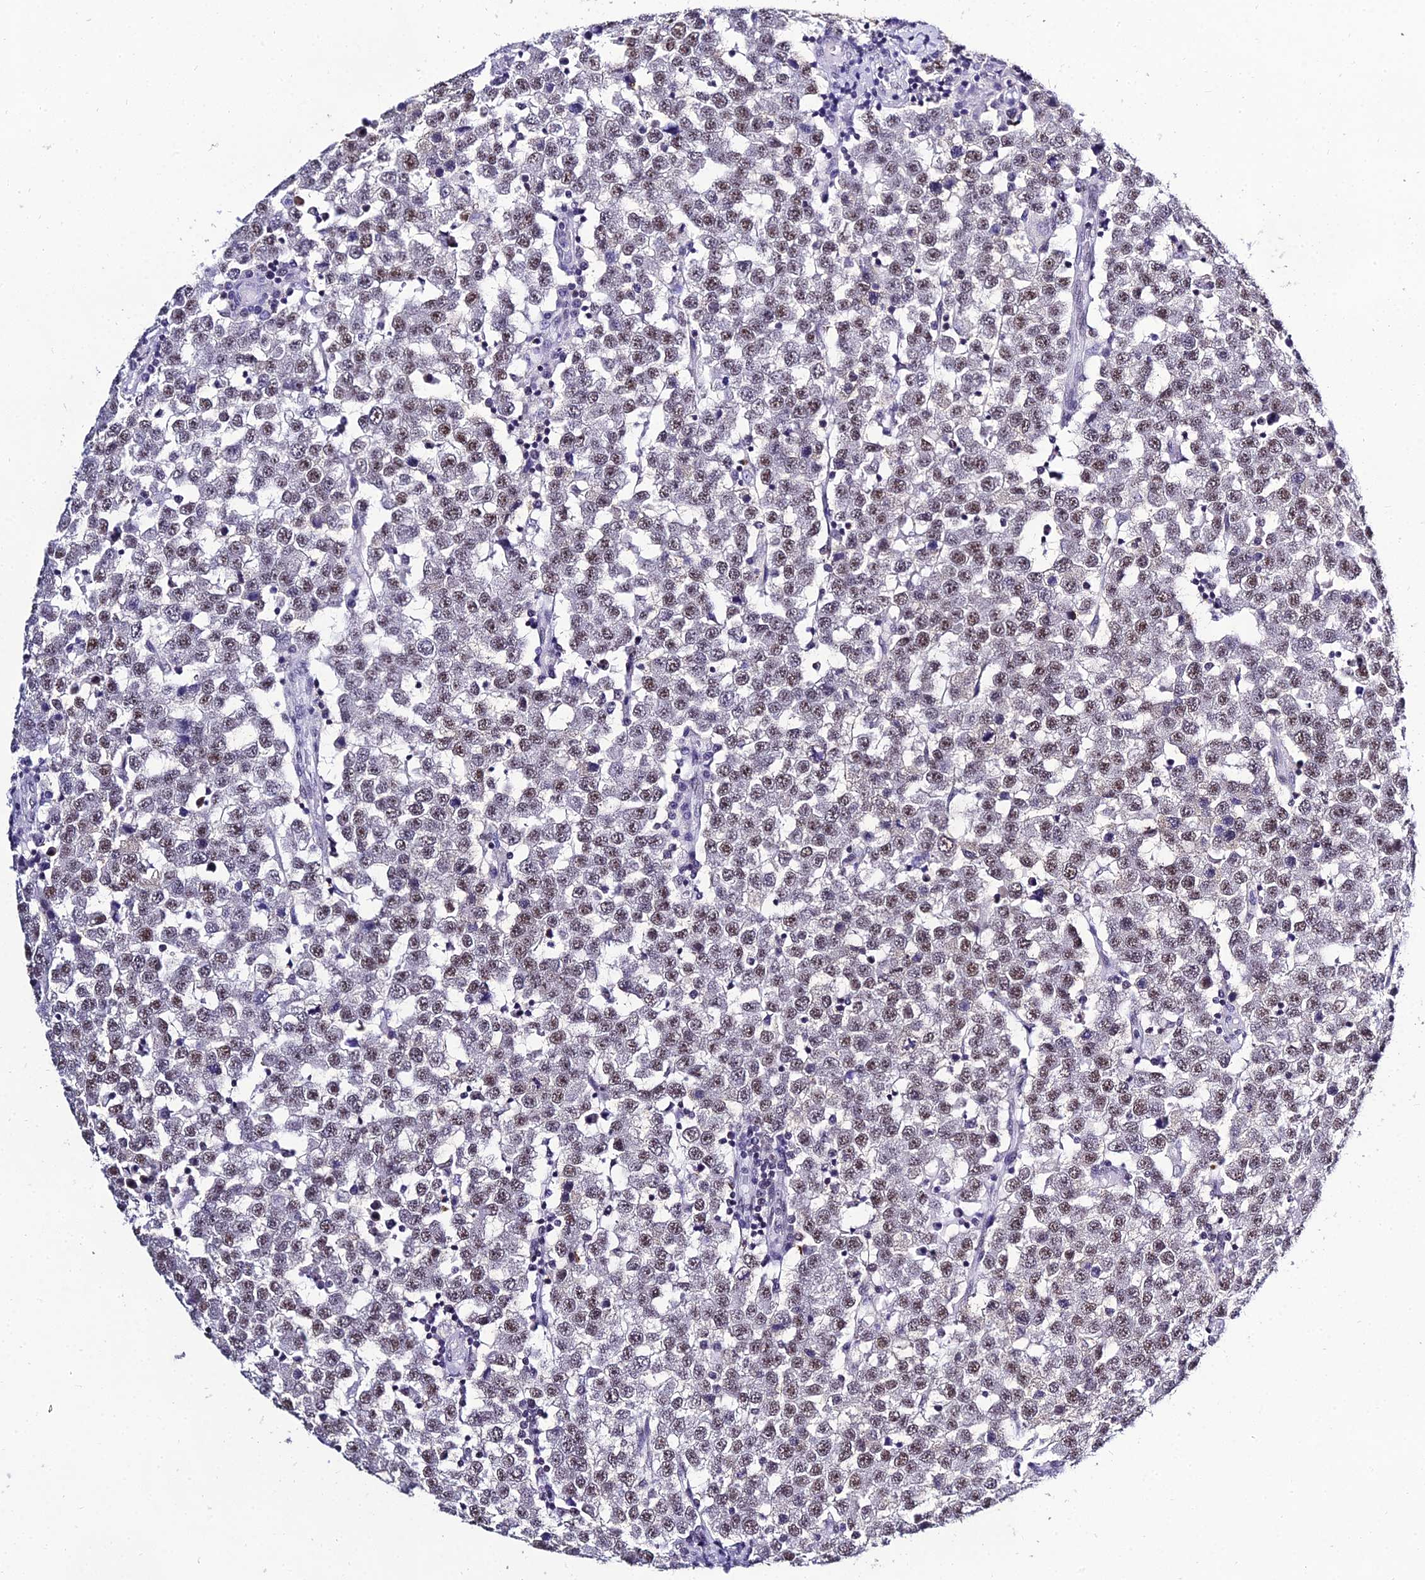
{"staining": {"intensity": "moderate", "quantity": "25%-75%", "location": "nuclear"}, "tissue": "testis cancer", "cell_type": "Tumor cells", "image_type": "cancer", "snomed": [{"axis": "morphology", "description": "Seminoma, NOS"}, {"axis": "topography", "description": "Testis"}], "caption": "Immunohistochemistry (IHC) (DAB) staining of testis cancer displays moderate nuclear protein staining in about 25%-75% of tumor cells. Using DAB (brown) and hematoxylin (blue) stains, captured at high magnification using brightfield microscopy.", "gene": "PPP4R2", "patient": {"sex": "male", "age": 34}}